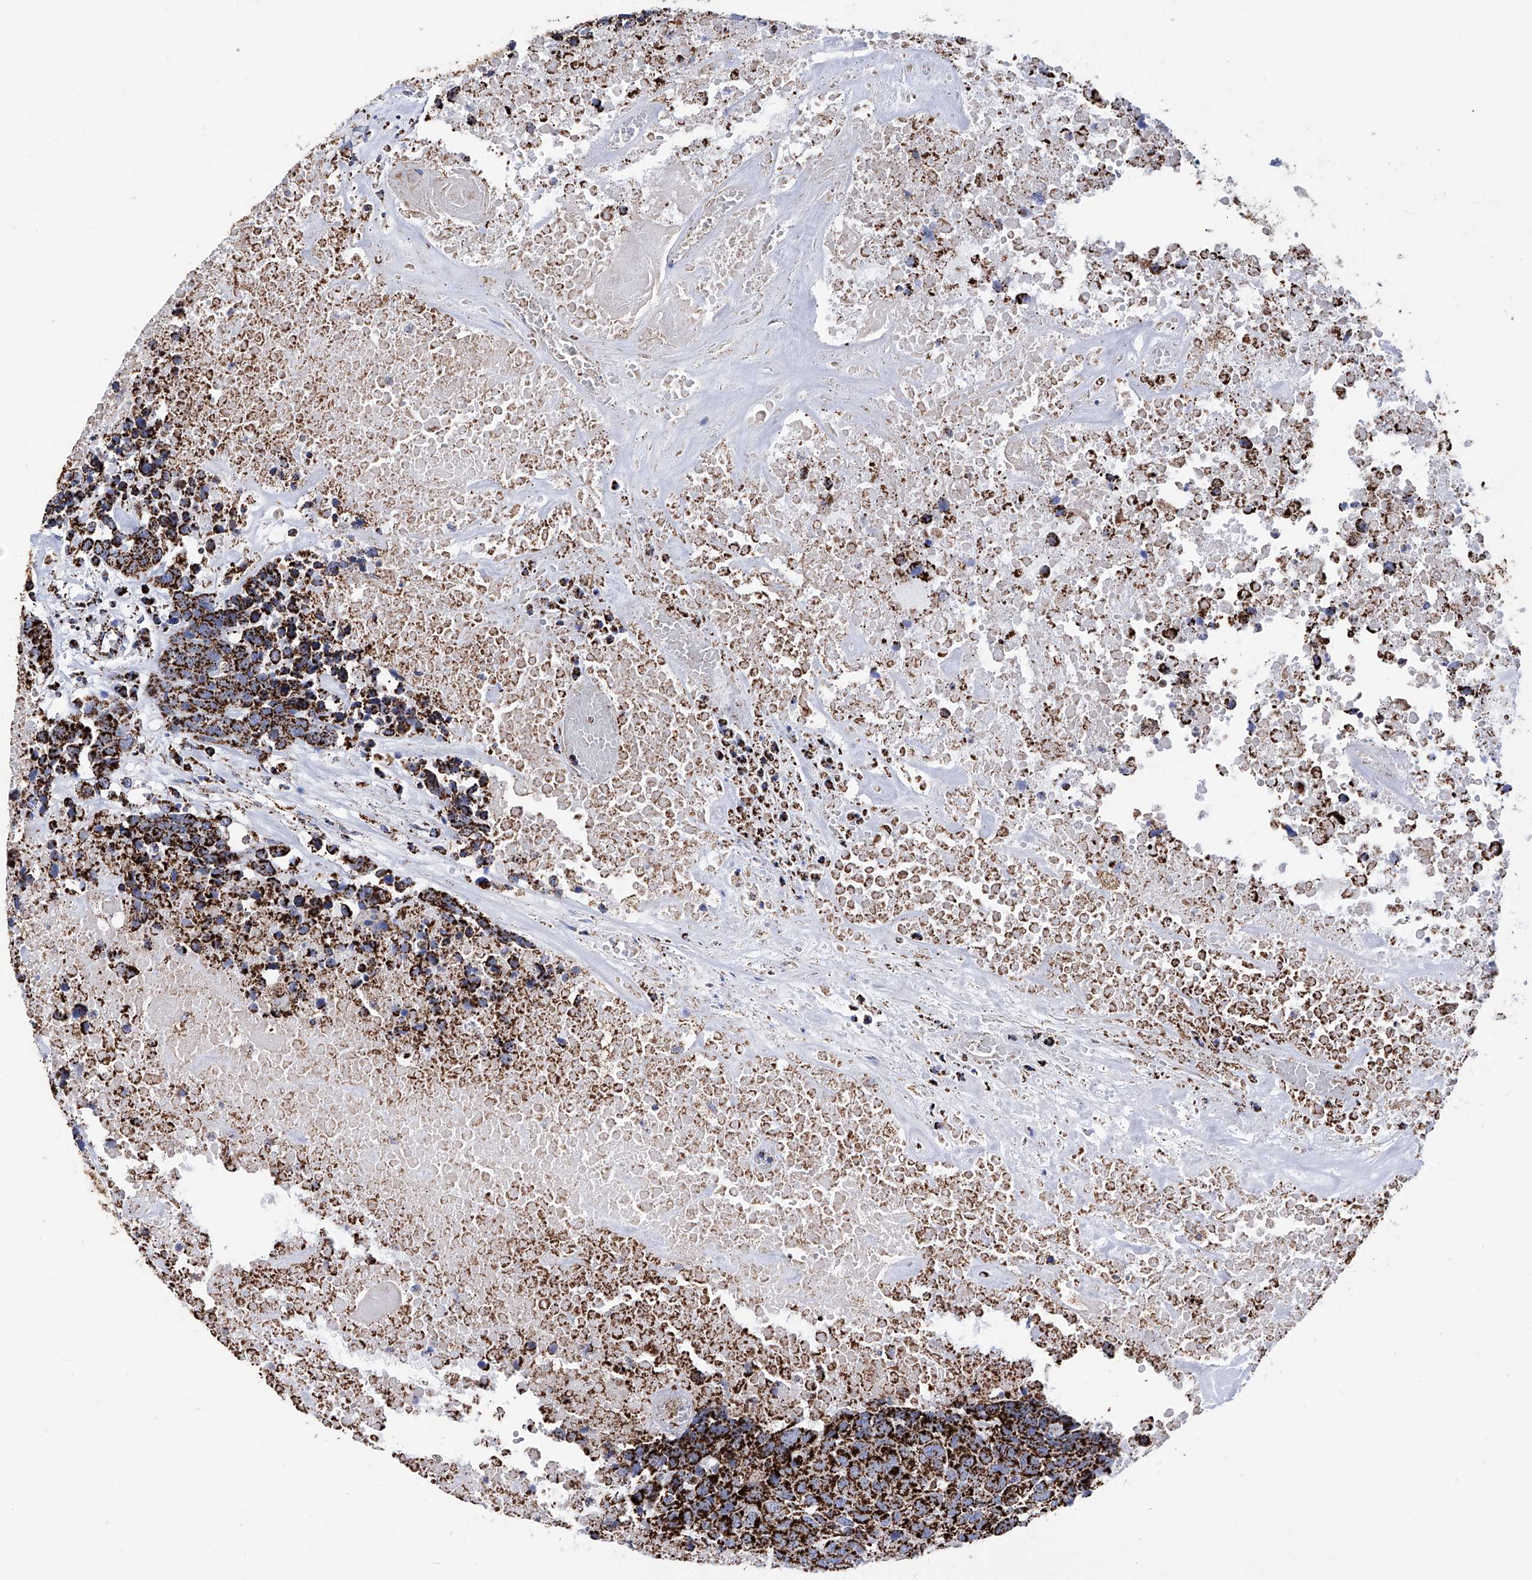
{"staining": {"intensity": "strong", "quantity": ">75%", "location": "cytoplasmic/membranous"}, "tissue": "head and neck cancer", "cell_type": "Tumor cells", "image_type": "cancer", "snomed": [{"axis": "morphology", "description": "Squamous cell carcinoma, NOS"}, {"axis": "topography", "description": "Head-Neck"}], "caption": "DAB (3,3'-diaminobenzidine) immunohistochemical staining of human squamous cell carcinoma (head and neck) demonstrates strong cytoplasmic/membranous protein expression in approximately >75% of tumor cells.", "gene": "ATP5PF", "patient": {"sex": "male", "age": 66}}